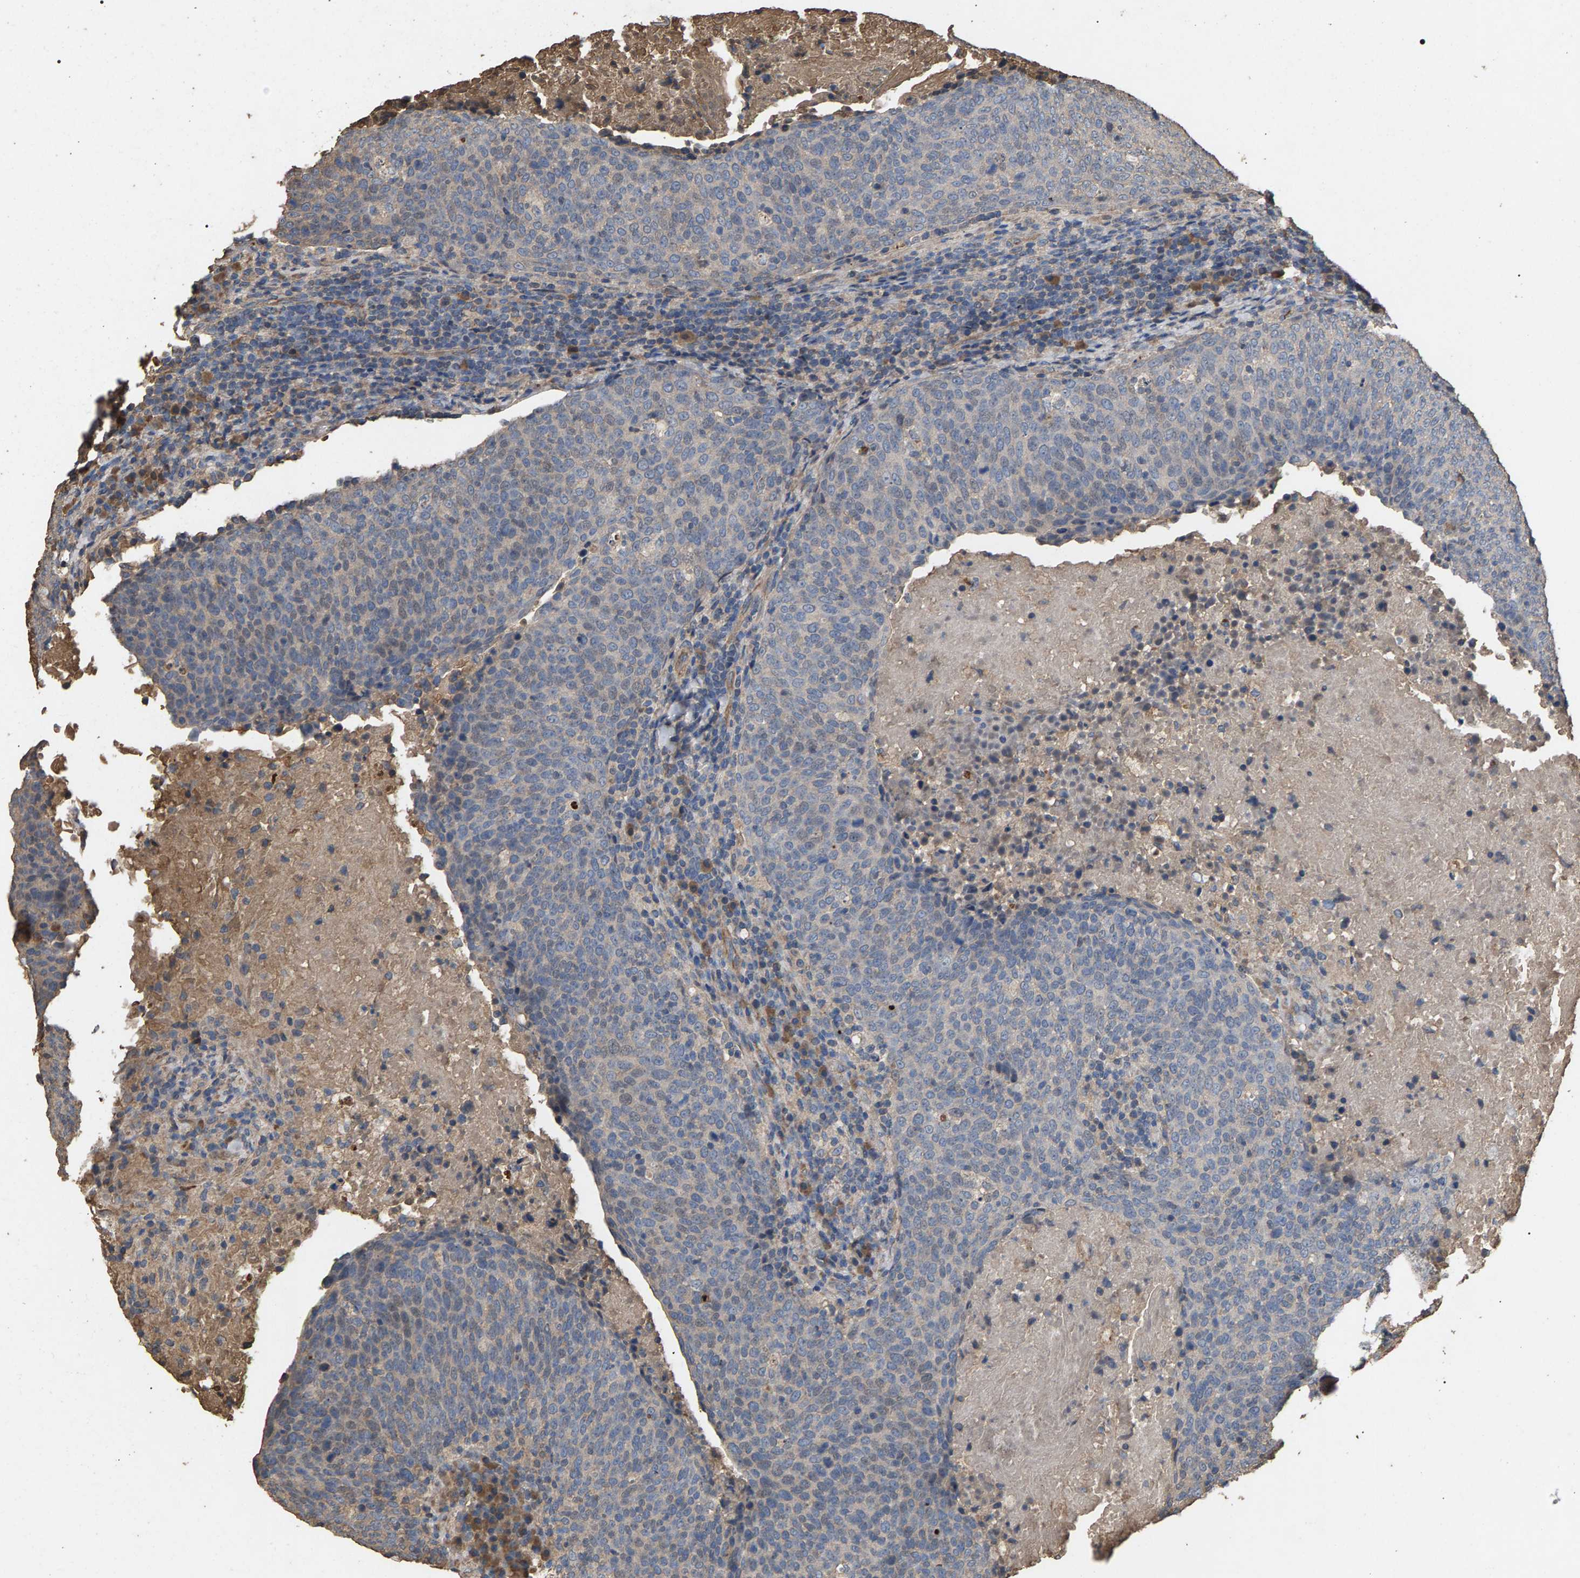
{"staining": {"intensity": "negative", "quantity": "none", "location": "none"}, "tissue": "head and neck cancer", "cell_type": "Tumor cells", "image_type": "cancer", "snomed": [{"axis": "morphology", "description": "Squamous cell carcinoma, NOS"}, {"axis": "morphology", "description": "Squamous cell carcinoma, metastatic, NOS"}, {"axis": "topography", "description": "Lymph node"}, {"axis": "topography", "description": "Head-Neck"}], "caption": "Metastatic squamous cell carcinoma (head and neck) was stained to show a protein in brown. There is no significant expression in tumor cells.", "gene": "HTRA3", "patient": {"sex": "male", "age": 62}}